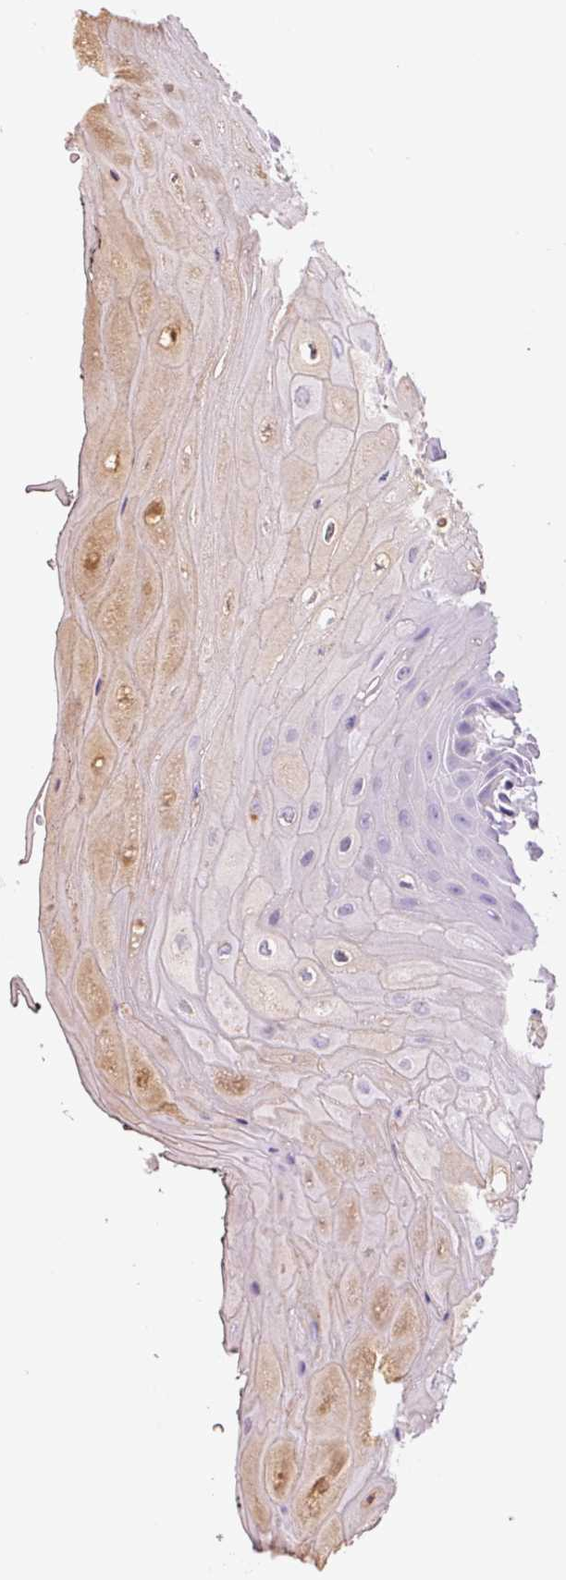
{"staining": {"intensity": "negative", "quantity": "none", "location": "none"}, "tissue": "oral mucosa", "cell_type": "Squamous epithelial cells", "image_type": "normal", "snomed": [{"axis": "morphology", "description": "Normal tissue, NOS"}, {"axis": "topography", "description": "Oral tissue"}, {"axis": "topography", "description": "Tounge, NOS"}], "caption": "Human oral mucosa stained for a protein using immunohistochemistry shows no expression in squamous epithelial cells.", "gene": "IFIT1B", "patient": {"sex": "female", "age": 59}}